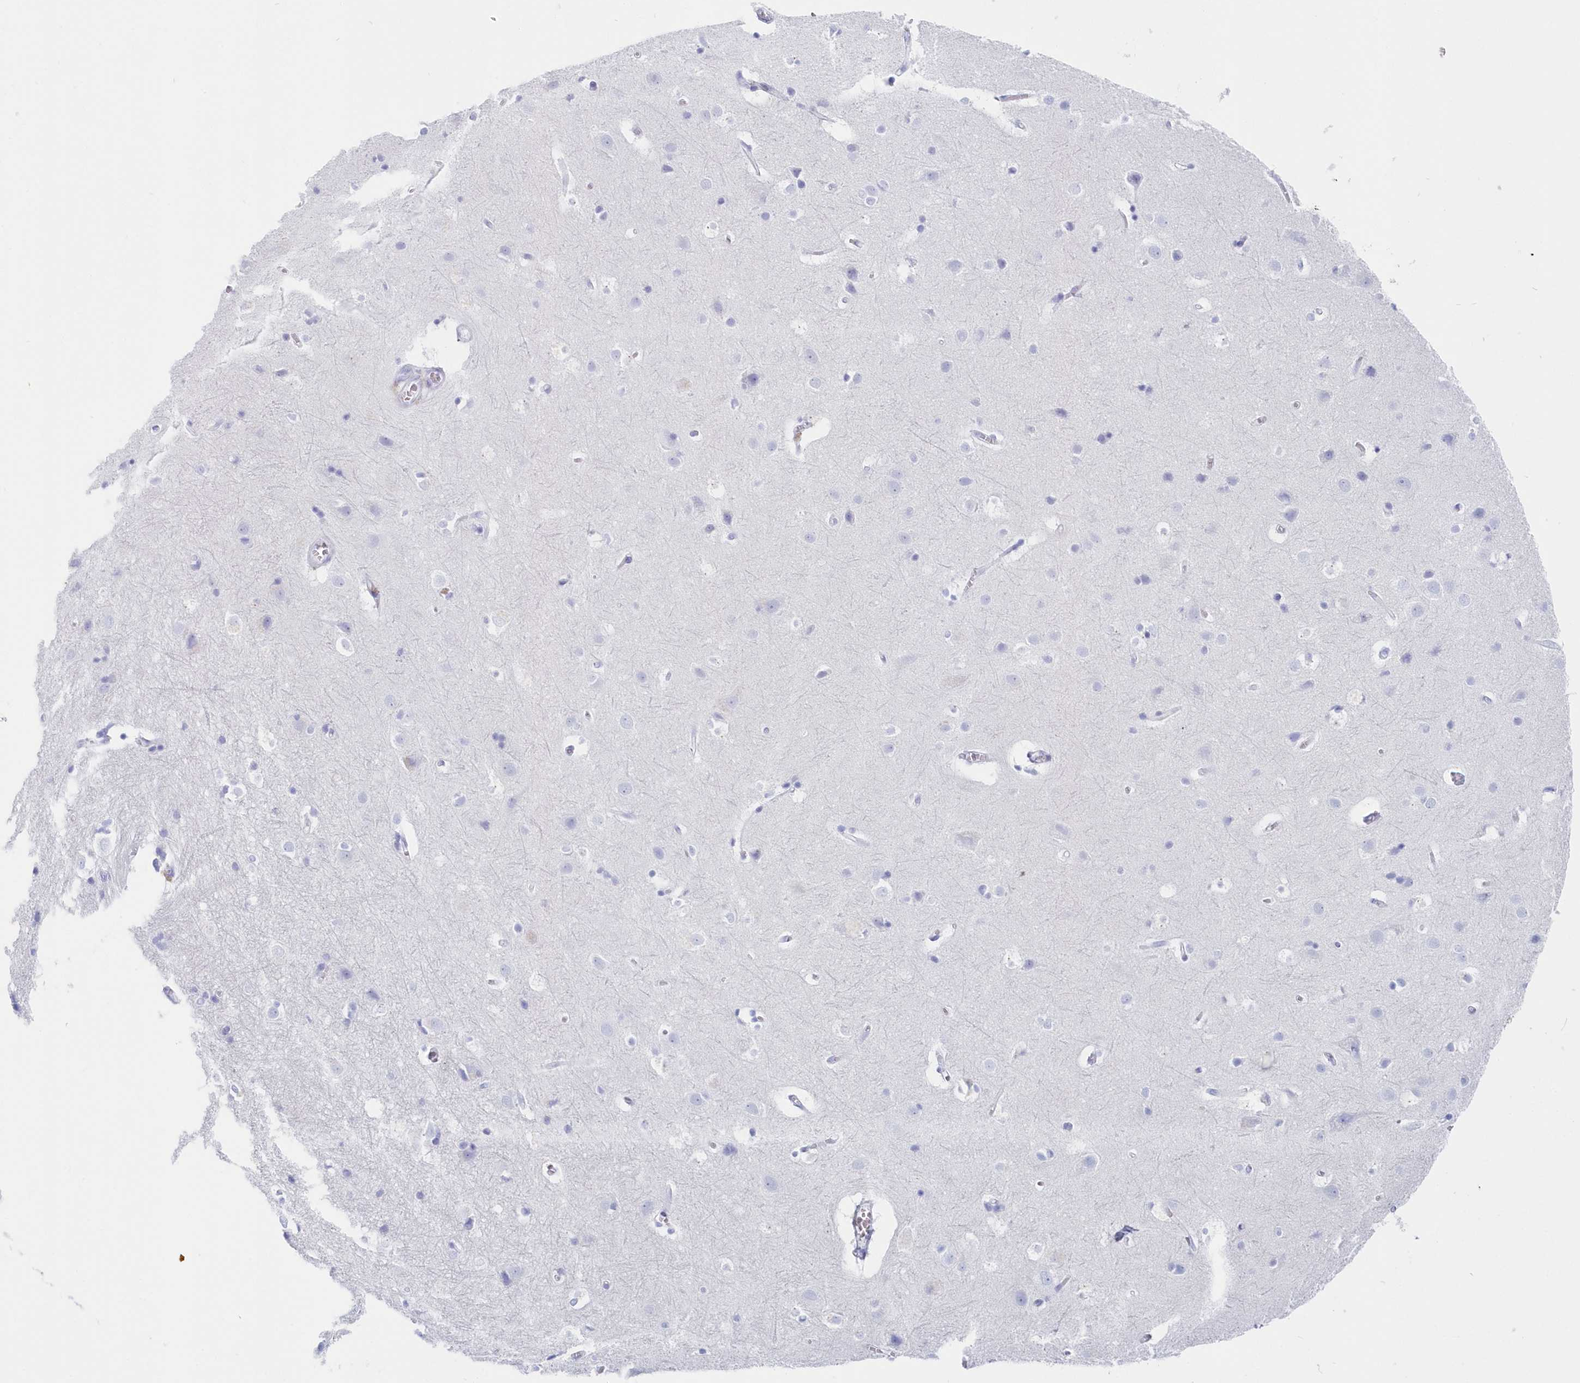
{"staining": {"intensity": "negative", "quantity": "none", "location": "none"}, "tissue": "cerebral cortex", "cell_type": "Endothelial cells", "image_type": "normal", "snomed": [{"axis": "morphology", "description": "Normal tissue, NOS"}, {"axis": "topography", "description": "Cerebral cortex"}], "caption": "Benign cerebral cortex was stained to show a protein in brown. There is no significant positivity in endothelial cells. Brightfield microscopy of immunohistochemistry stained with DAB (brown) and hematoxylin (blue), captured at high magnification.", "gene": "CSNK1G2", "patient": {"sex": "male", "age": 54}}